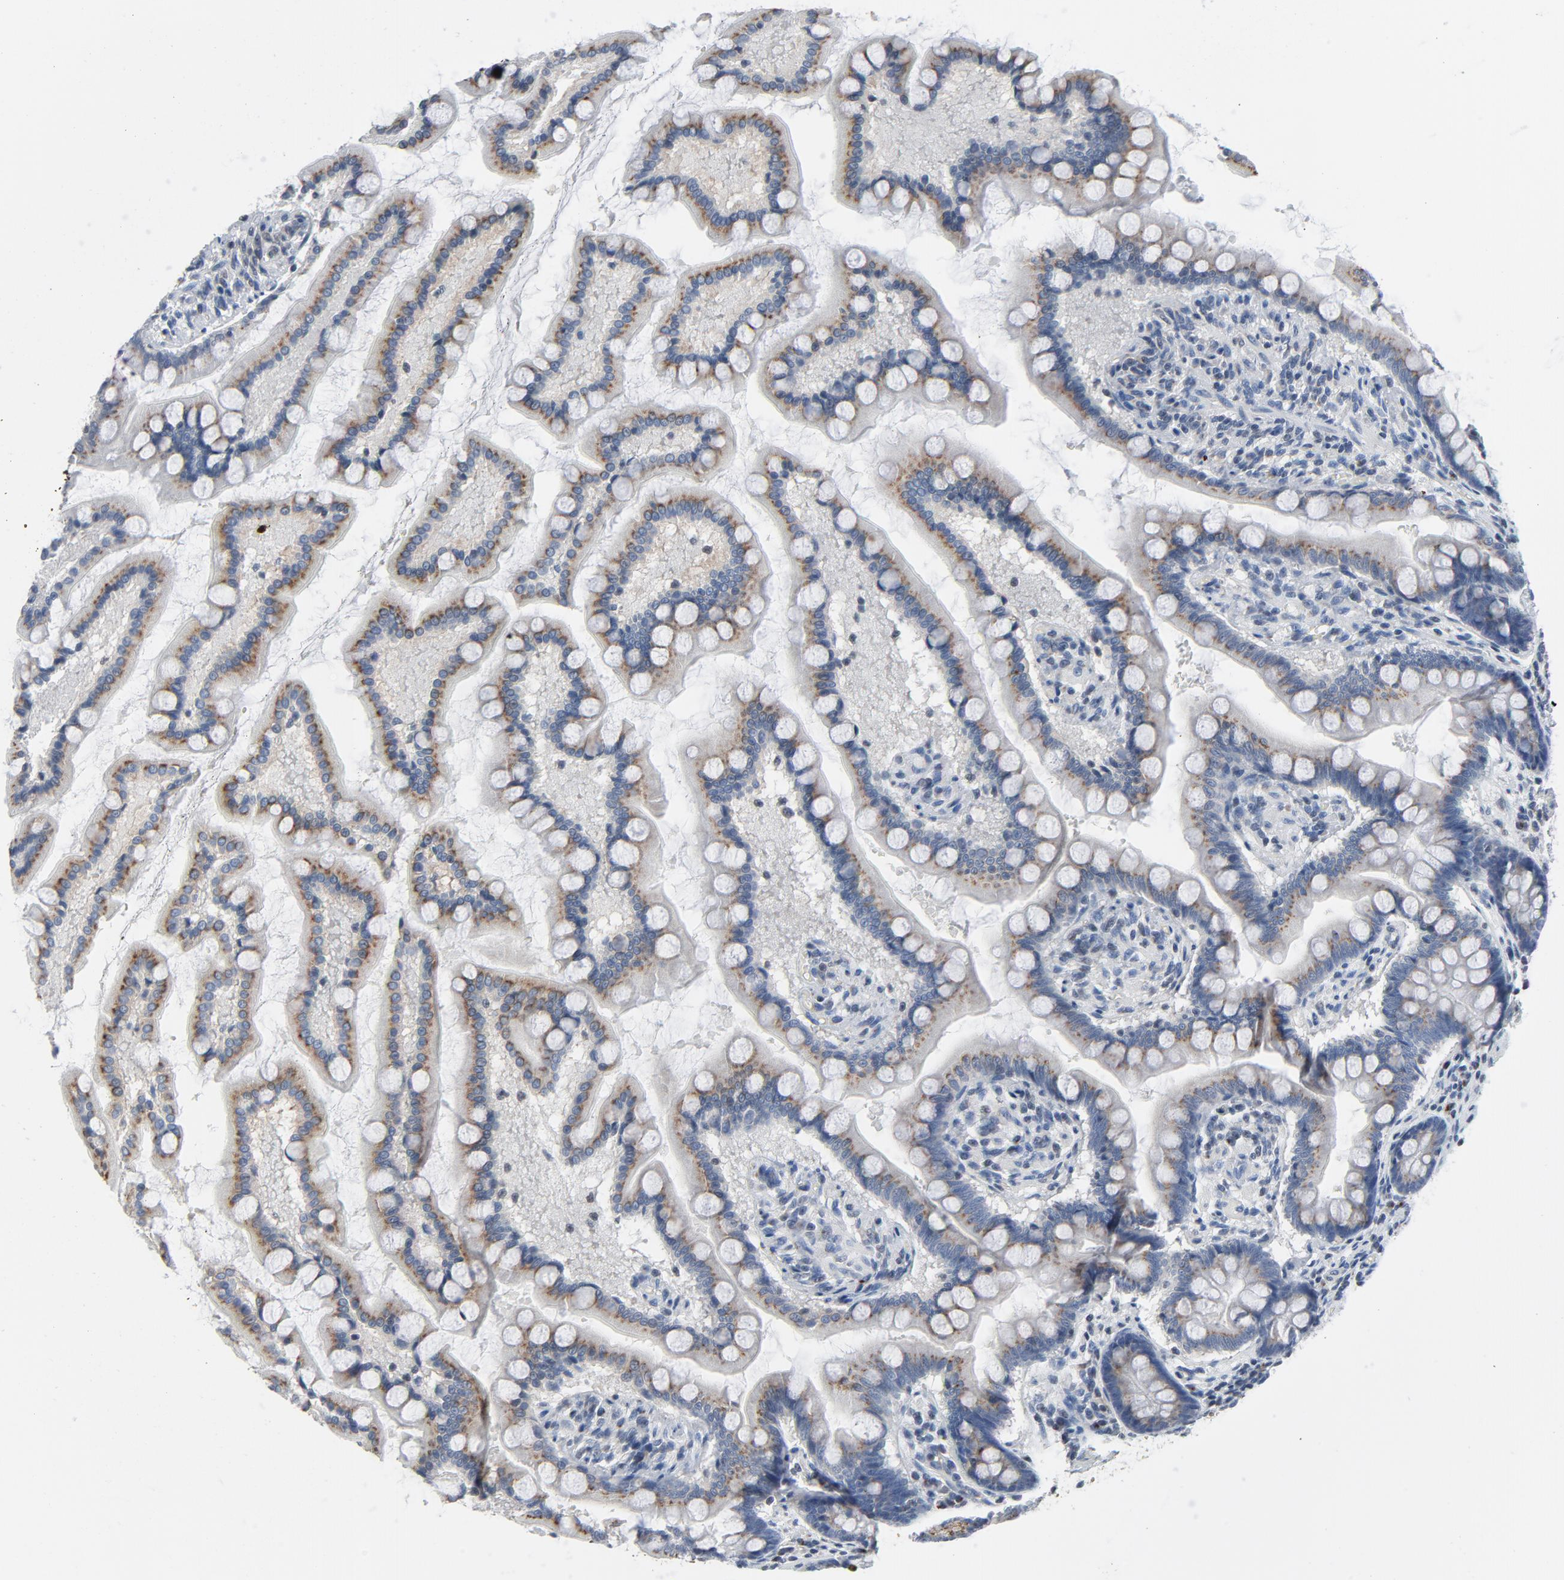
{"staining": {"intensity": "moderate", "quantity": ">75%", "location": "cytoplasmic/membranous"}, "tissue": "small intestine", "cell_type": "Glandular cells", "image_type": "normal", "snomed": [{"axis": "morphology", "description": "Normal tissue, NOS"}, {"axis": "topography", "description": "Small intestine"}], "caption": "Immunohistochemistry (IHC) (DAB (3,3'-diaminobenzidine)) staining of unremarkable small intestine displays moderate cytoplasmic/membranous protein staining in approximately >75% of glandular cells.", "gene": "YIPF6", "patient": {"sex": "male", "age": 41}}